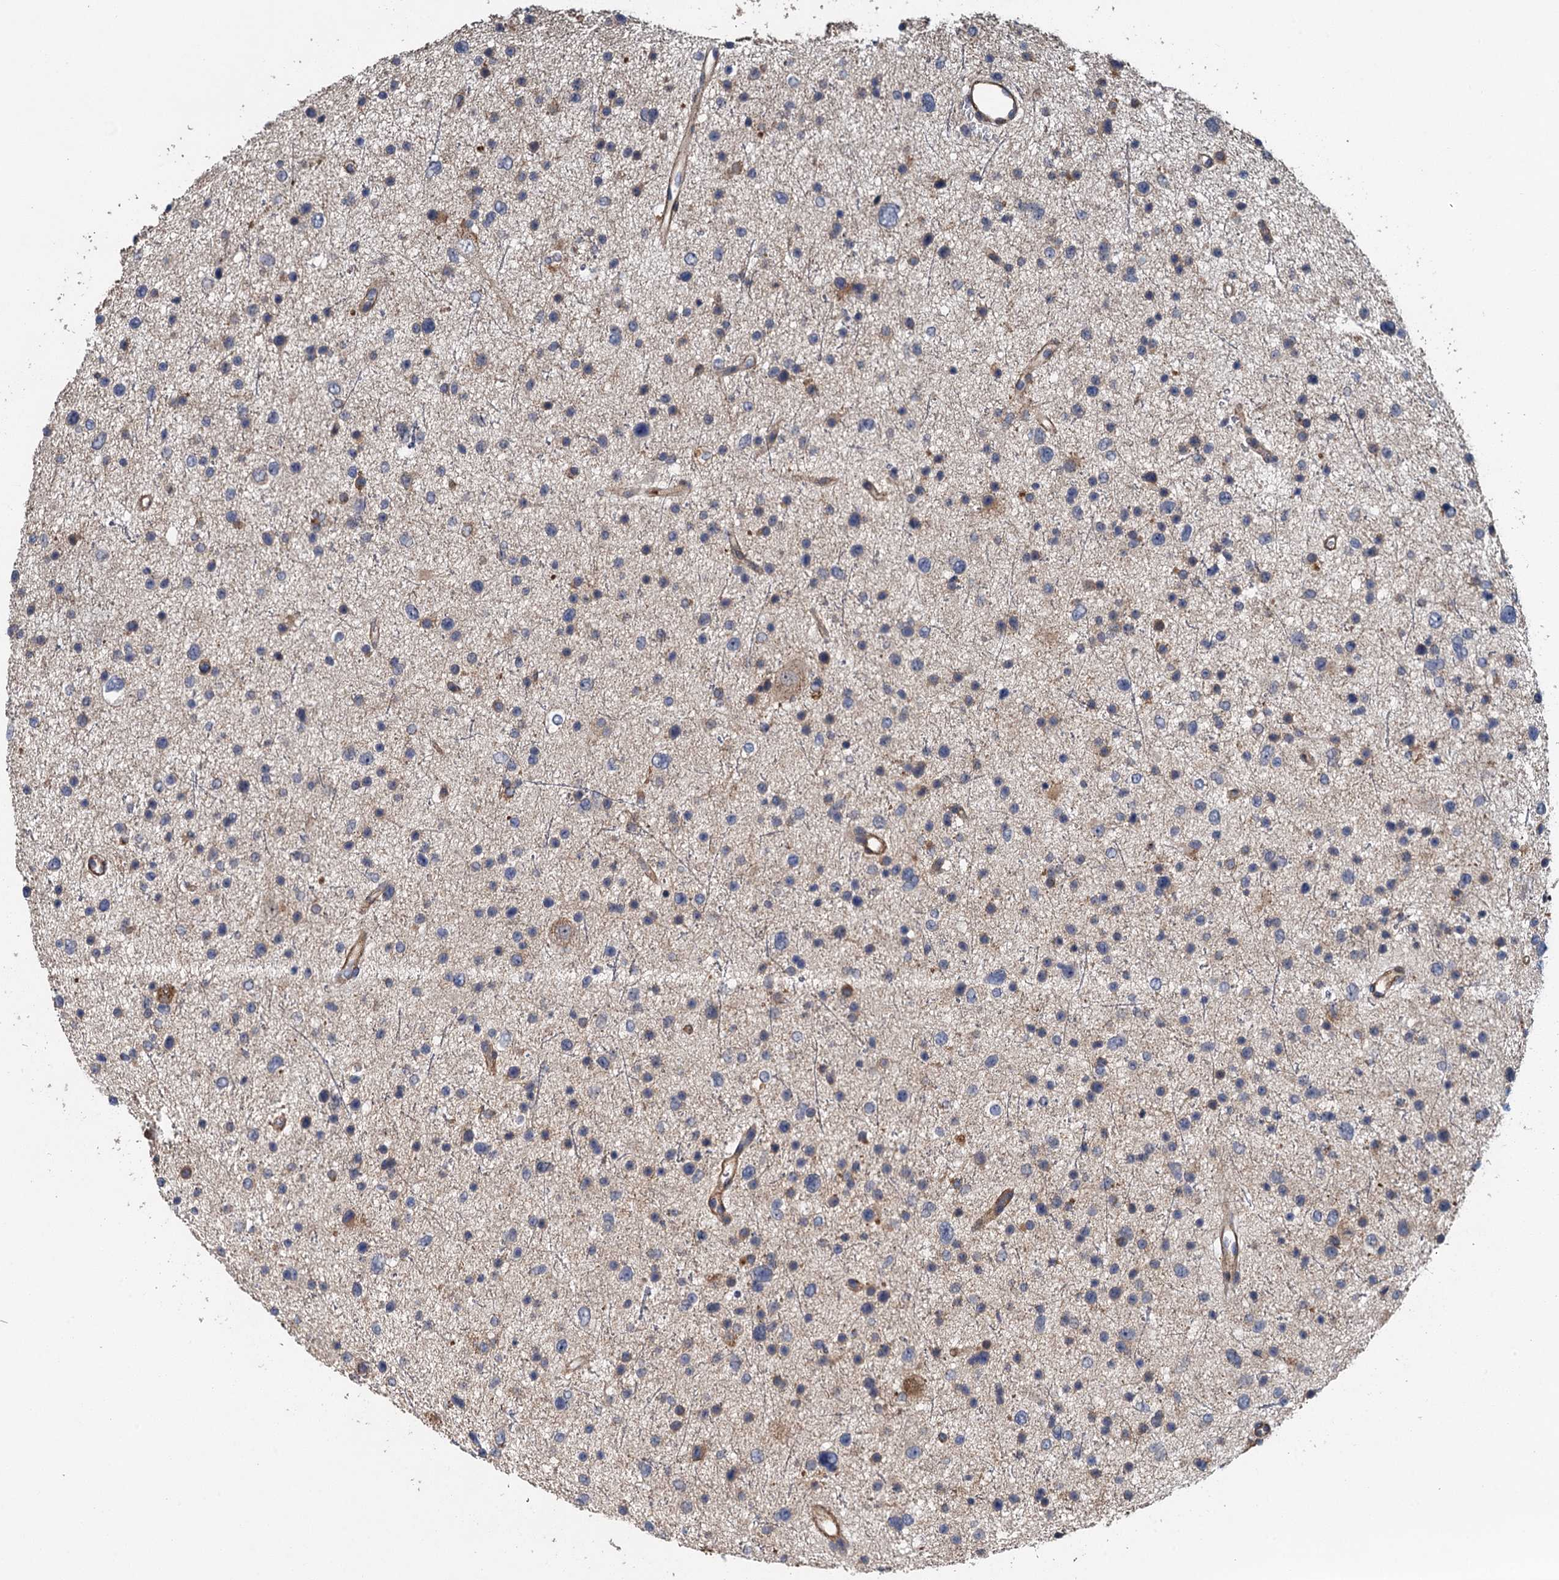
{"staining": {"intensity": "weak", "quantity": "<25%", "location": "cytoplasmic/membranous"}, "tissue": "glioma", "cell_type": "Tumor cells", "image_type": "cancer", "snomed": [{"axis": "morphology", "description": "Glioma, malignant, Low grade"}, {"axis": "topography", "description": "Brain"}], "caption": "A photomicrograph of human glioma is negative for staining in tumor cells.", "gene": "MEAK7", "patient": {"sex": "female", "age": 37}}